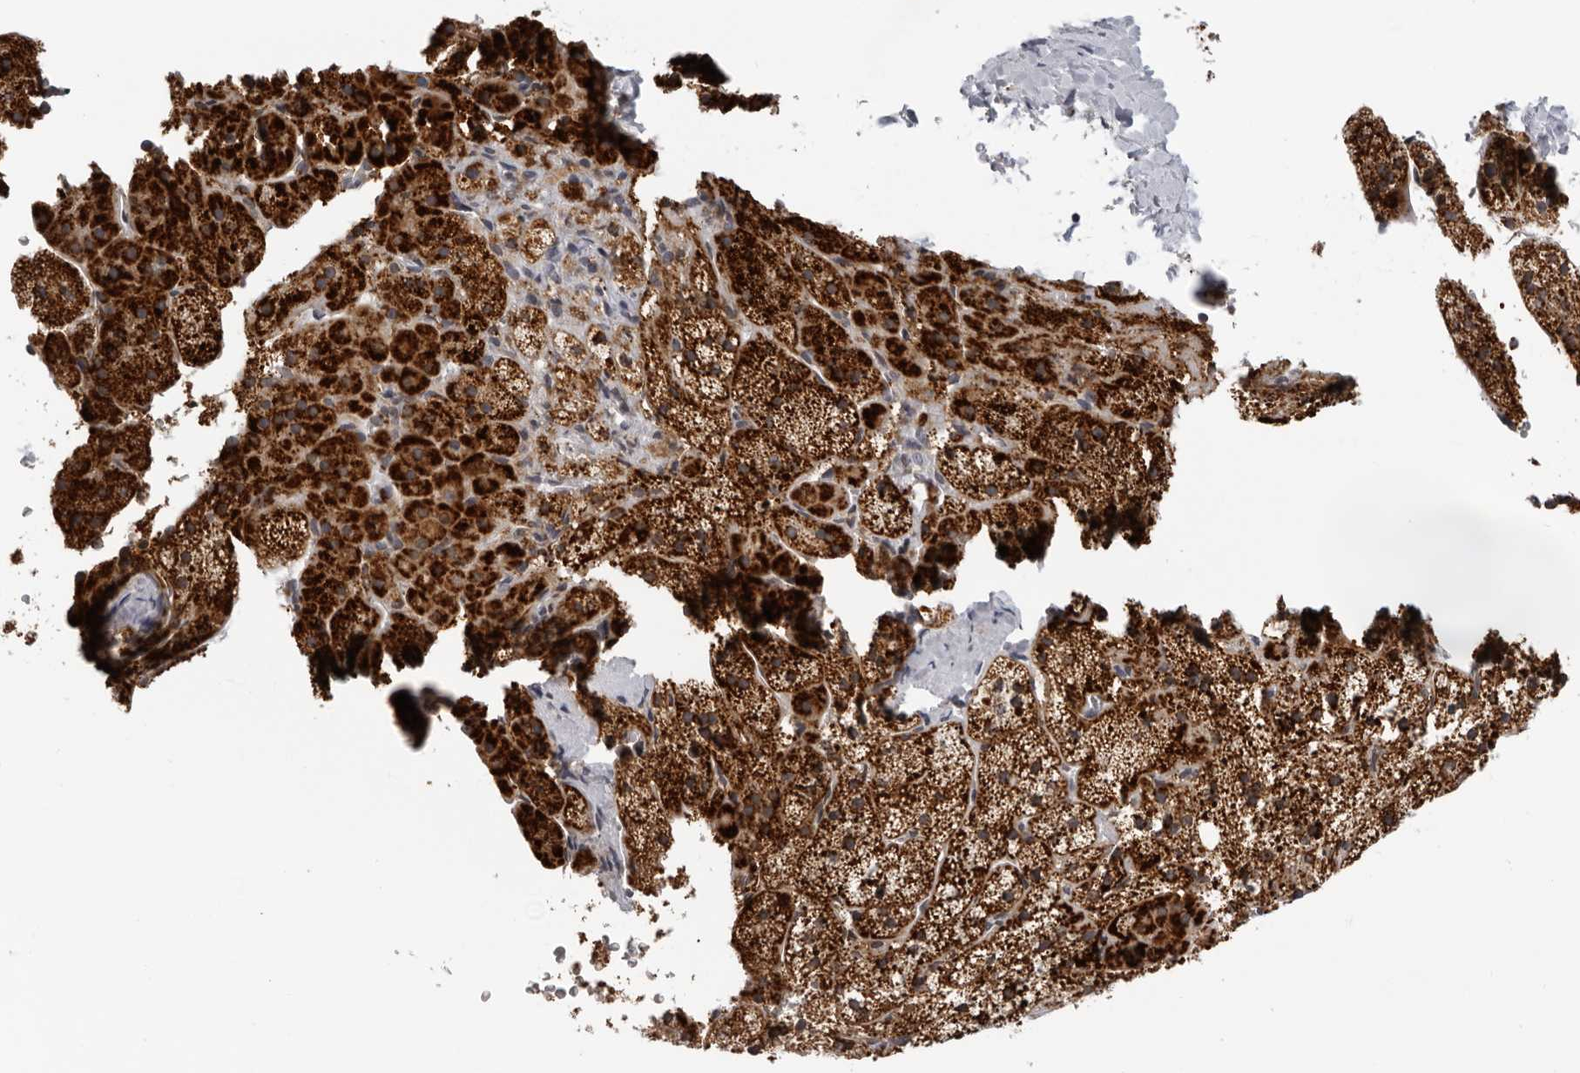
{"staining": {"intensity": "strong", "quantity": ">75%", "location": "cytoplasmic/membranous"}, "tissue": "adrenal gland", "cell_type": "Glandular cells", "image_type": "normal", "snomed": [{"axis": "morphology", "description": "Normal tissue, NOS"}, {"axis": "topography", "description": "Adrenal gland"}], "caption": "Immunohistochemistry of benign adrenal gland reveals high levels of strong cytoplasmic/membranous staining in approximately >75% of glandular cells.", "gene": "CPT2", "patient": {"sex": "female", "age": 44}}